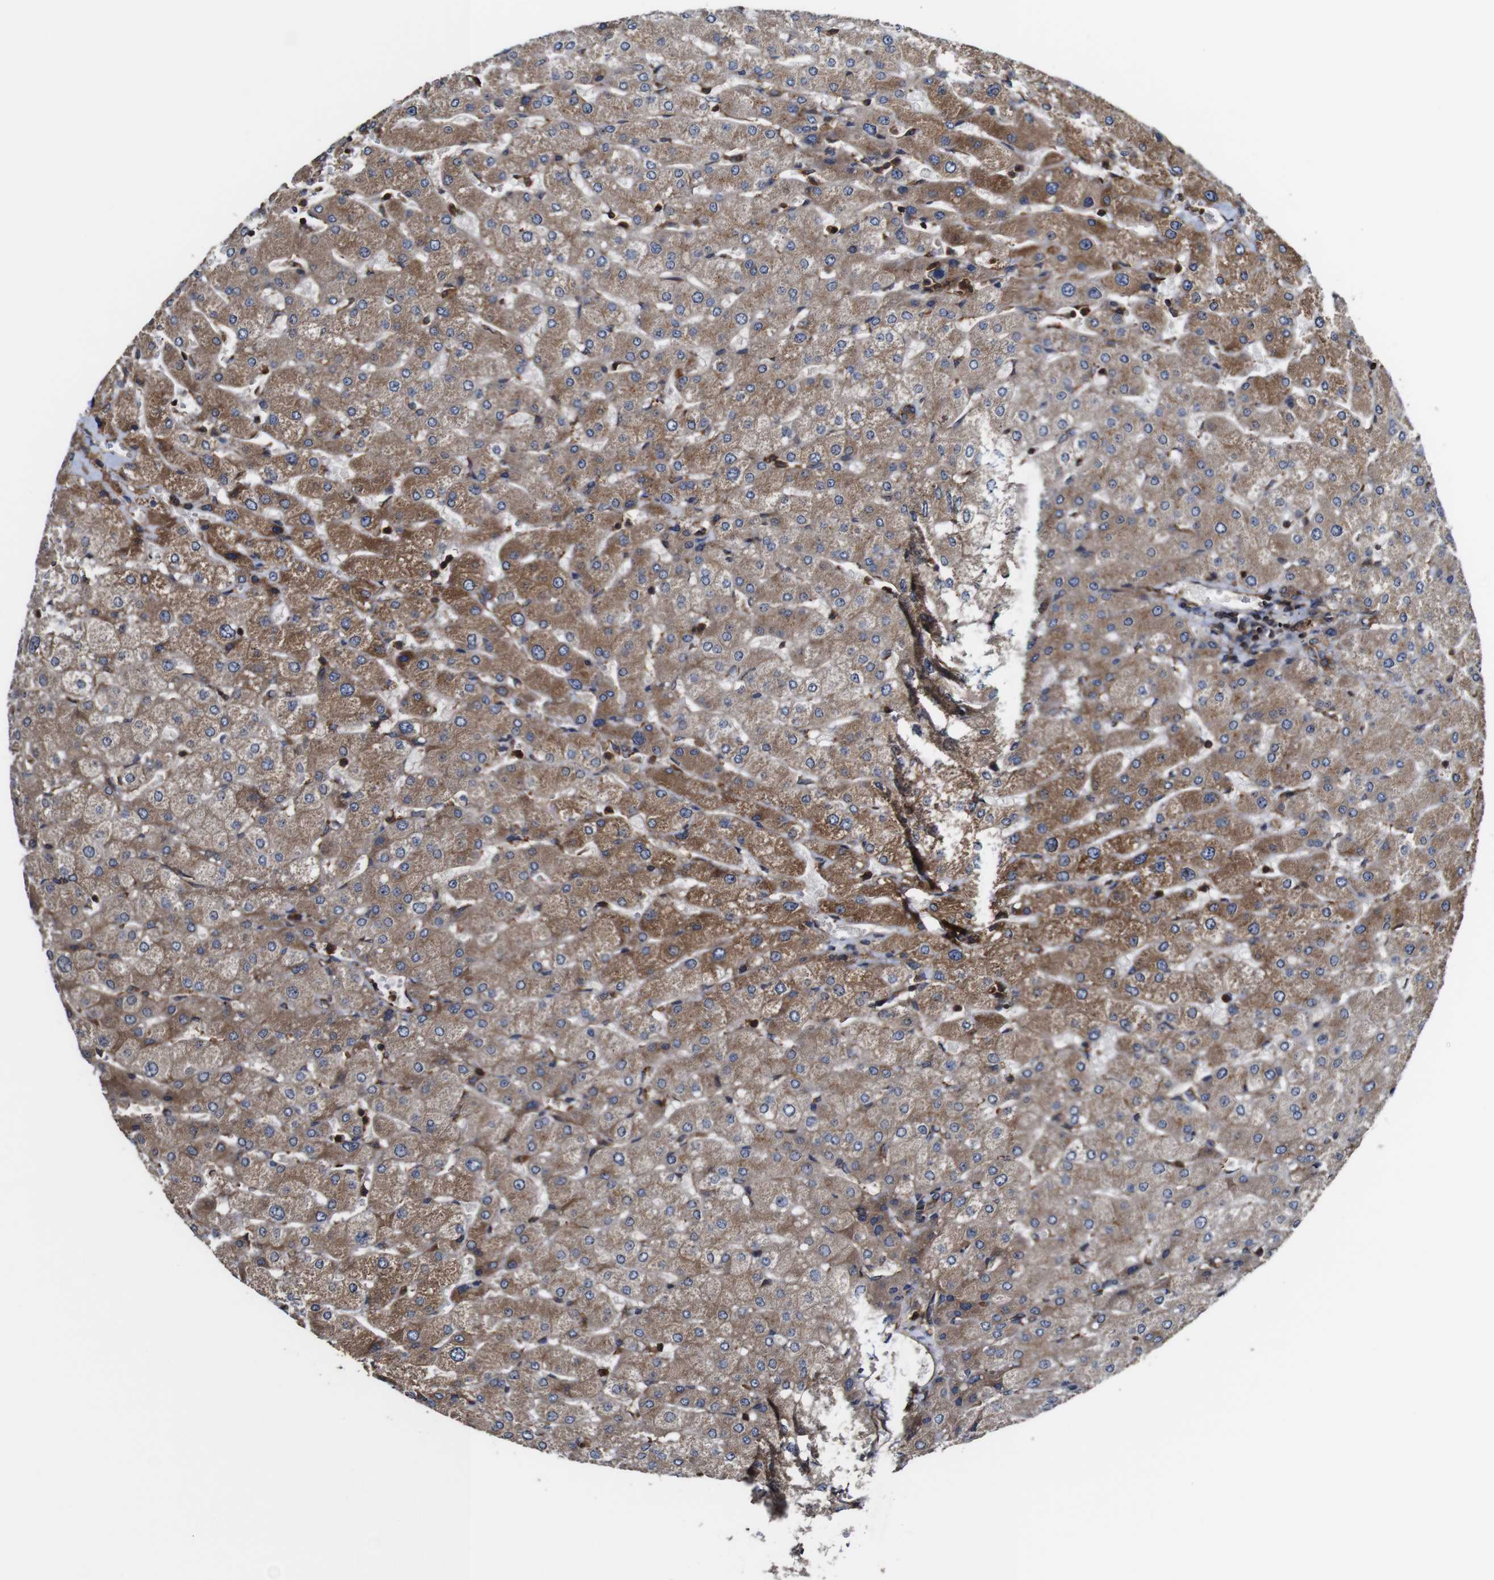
{"staining": {"intensity": "moderate", "quantity": ">75%", "location": "cytoplasmic/membranous"}, "tissue": "liver", "cell_type": "Cholangiocytes", "image_type": "normal", "snomed": [{"axis": "morphology", "description": "Normal tissue, NOS"}, {"axis": "topography", "description": "Liver"}], "caption": "Benign liver reveals moderate cytoplasmic/membranous positivity in about >75% of cholangiocytes, visualized by immunohistochemistry. Immunohistochemistry stains the protein in brown and the nuclei are stained blue.", "gene": "TNIK", "patient": {"sex": "male", "age": 55}}